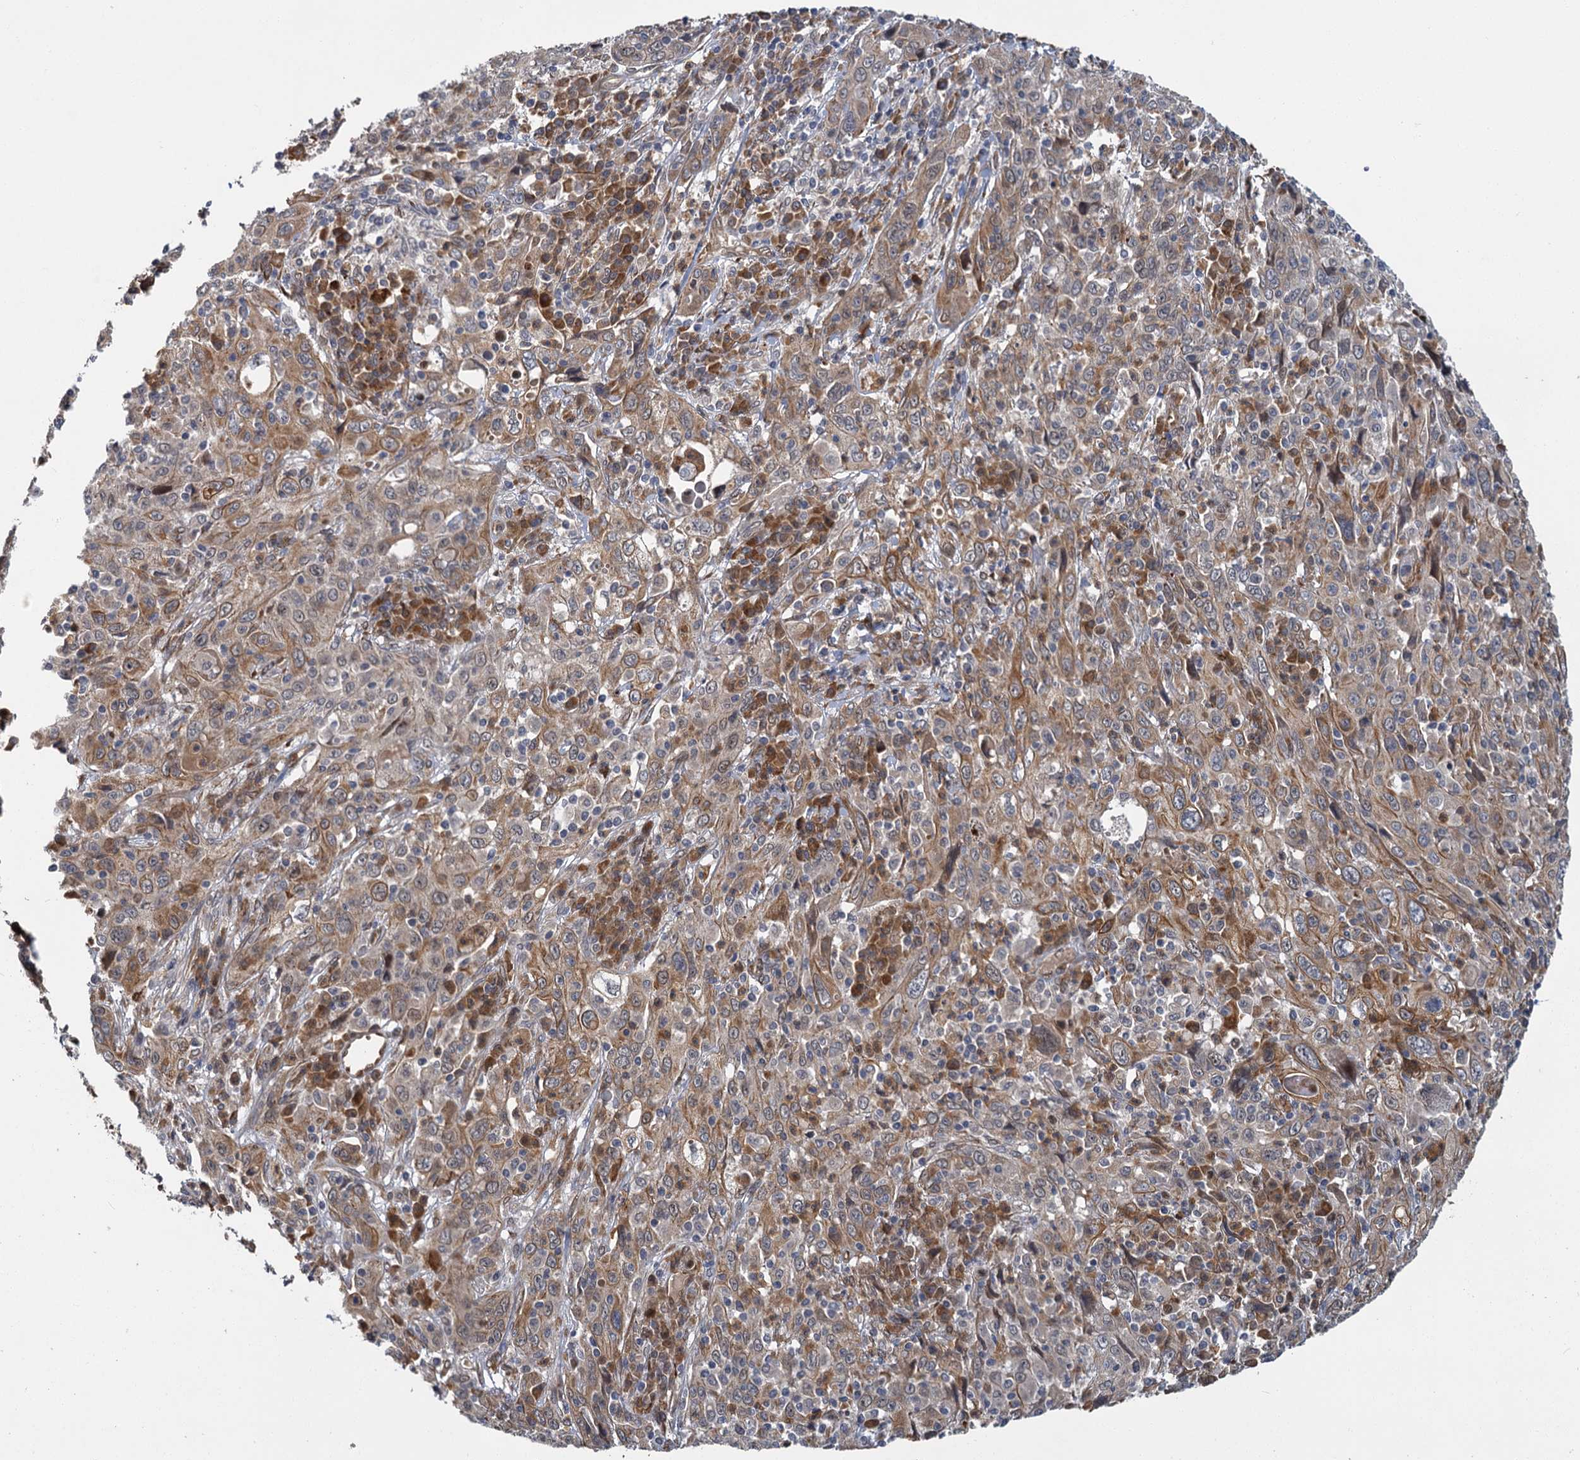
{"staining": {"intensity": "moderate", "quantity": ">75%", "location": "cytoplasmic/membranous"}, "tissue": "cervical cancer", "cell_type": "Tumor cells", "image_type": "cancer", "snomed": [{"axis": "morphology", "description": "Squamous cell carcinoma, NOS"}, {"axis": "topography", "description": "Cervix"}], "caption": "A high-resolution micrograph shows IHC staining of cervical cancer (squamous cell carcinoma), which demonstrates moderate cytoplasmic/membranous expression in approximately >75% of tumor cells. The staining was performed using DAB (3,3'-diaminobenzidine) to visualize the protein expression in brown, while the nuclei were stained in blue with hematoxylin (Magnification: 20x).", "gene": "APBA2", "patient": {"sex": "female", "age": 46}}